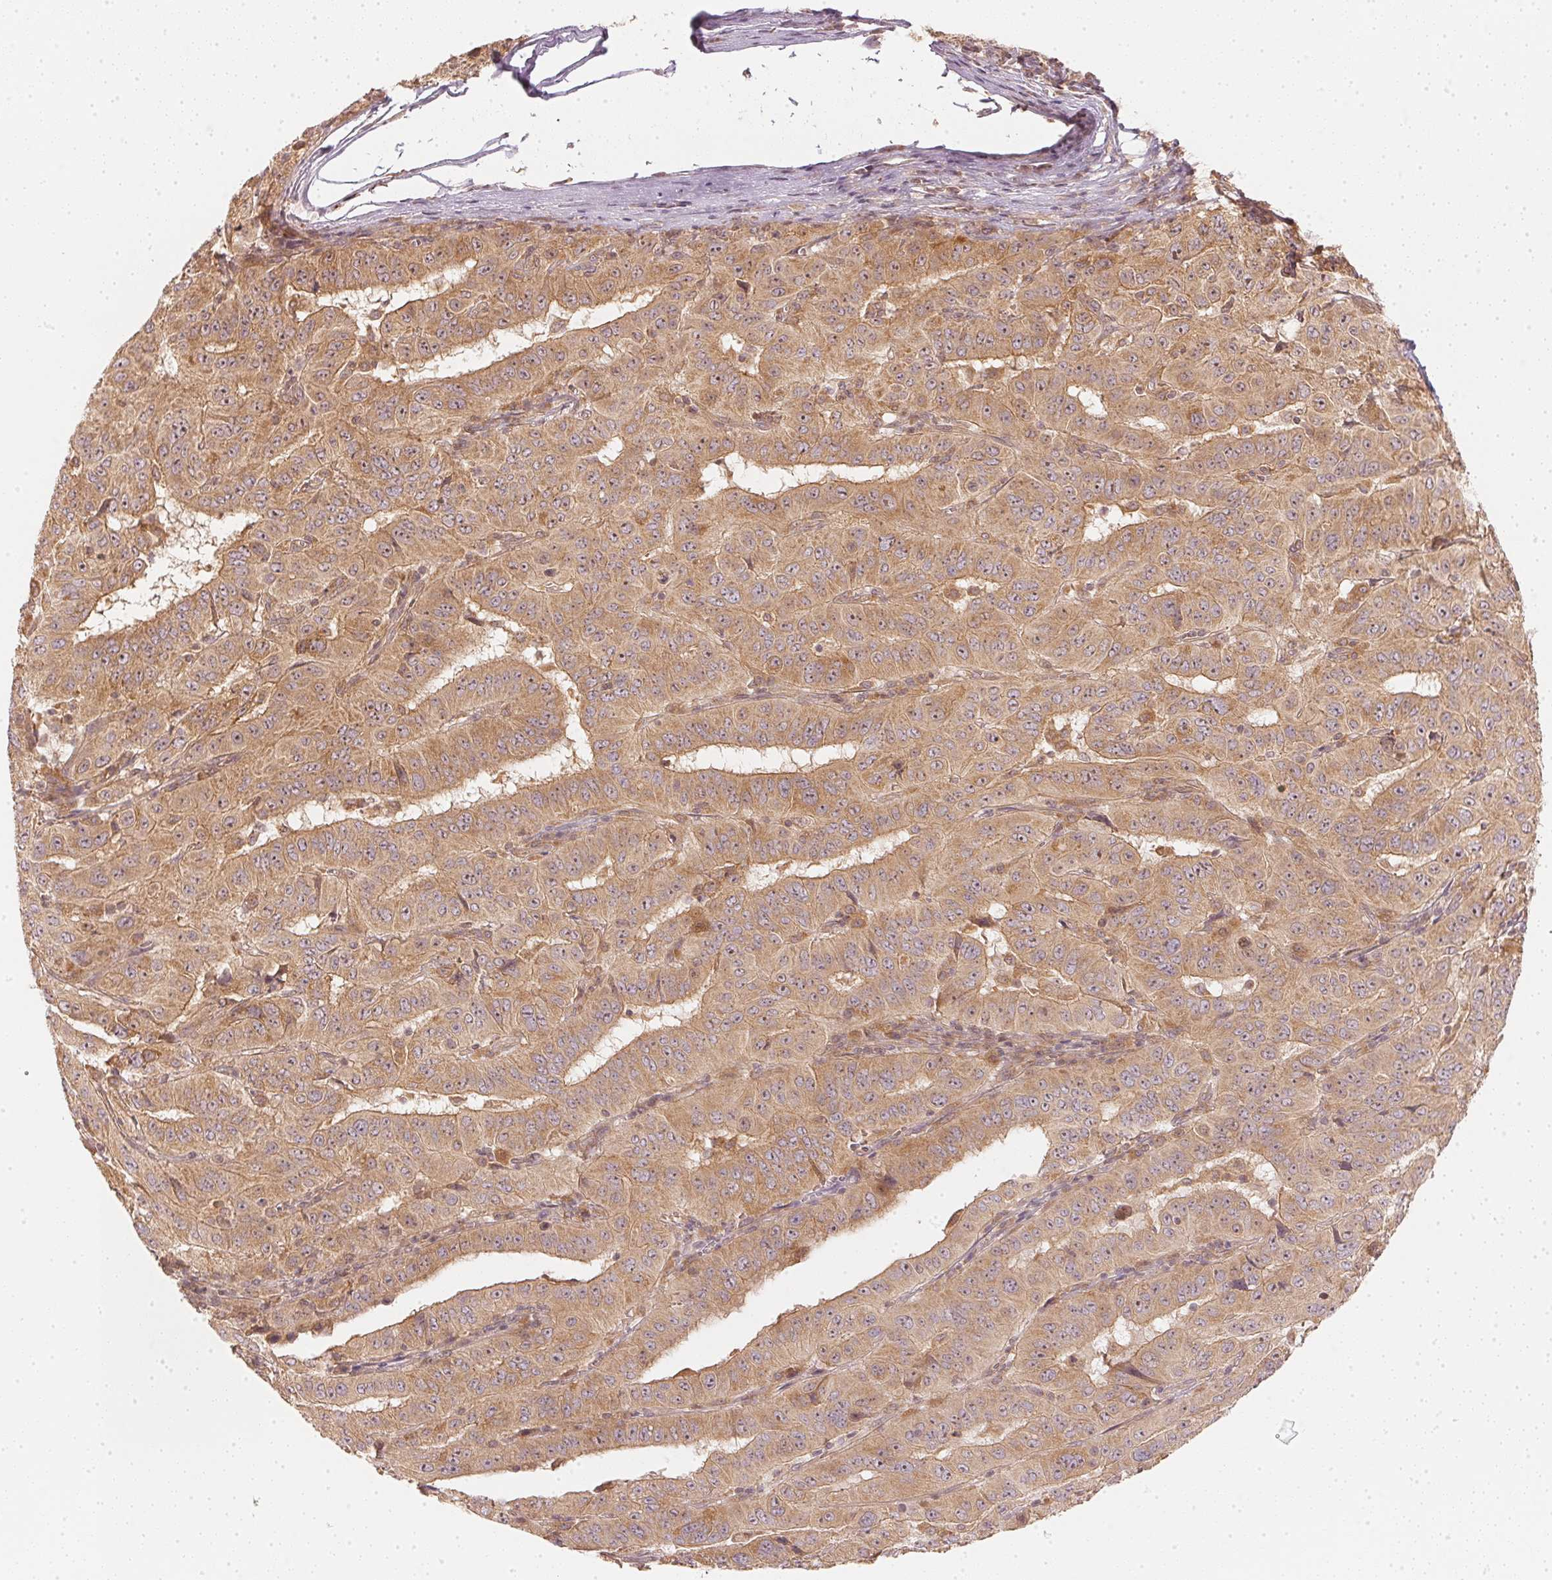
{"staining": {"intensity": "moderate", "quantity": ">75%", "location": "cytoplasmic/membranous"}, "tissue": "pancreatic cancer", "cell_type": "Tumor cells", "image_type": "cancer", "snomed": [{"axis": "morphology", "description": "Adenocarcinoma, NOS"}, {"axis": "topography", "description": "Pancreas"}], "caption": "Moderate cytoplasmic/membranous expression for a protein is appreciated in about >75% of tumor cells of adenocarcinoma (pancreatic) using immunohistochemistry.", "gene": "WDR54", "patient": {"sex": "male", "age": 63}}